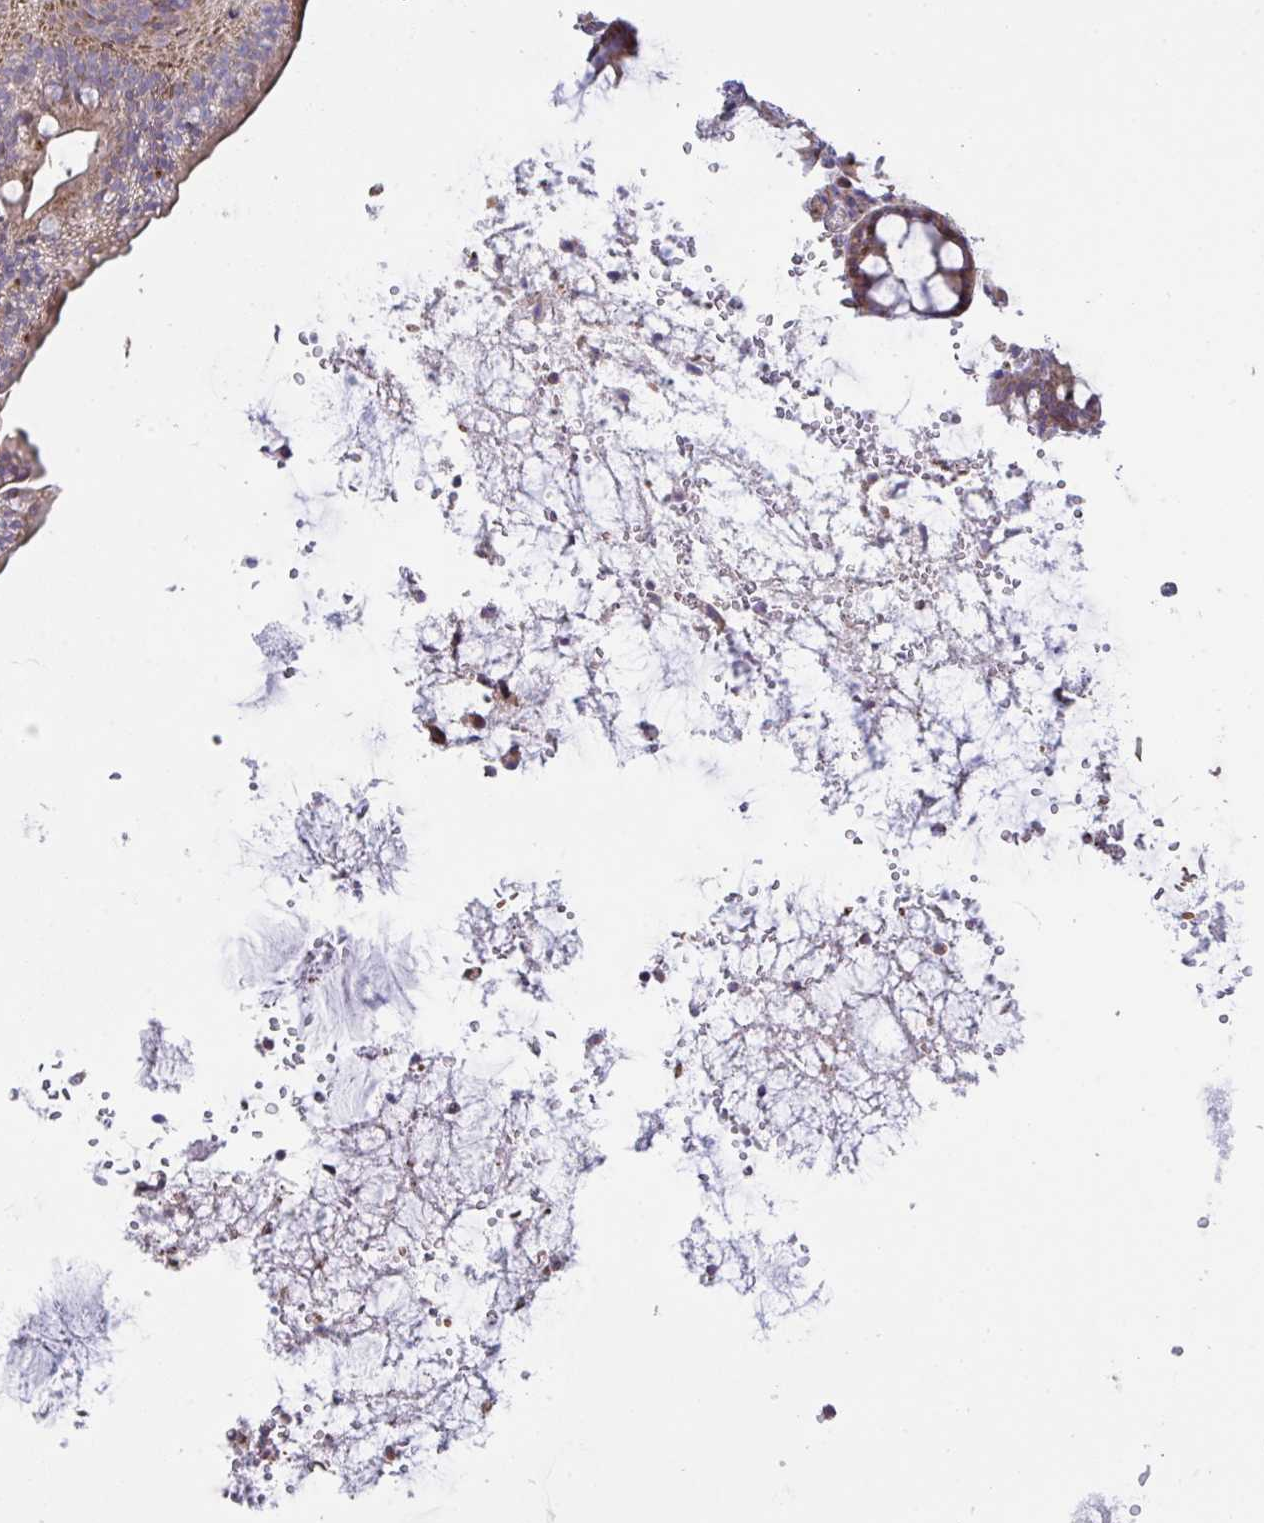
{"staining": {"intensity": "strong", "quantity": ">75%", "location": "cytoplasmic/membranous"}, "tissue": "rectum", "cell_type": "Glandular cells", "image_type": "normal", "snomed": [{"axis": "morphology", "description": "Normal tissue, NOS"}, {"axis": "topography", "description": "Rectum"}], "caption": "This is an image of immunohistochemistry (IHC) staining of benign rectum, which shows strong expression in the cytoplasmic/membranous of glandular cells.", "gene": "MICOS10", "patient": {"sex": "female", "age": 69}}